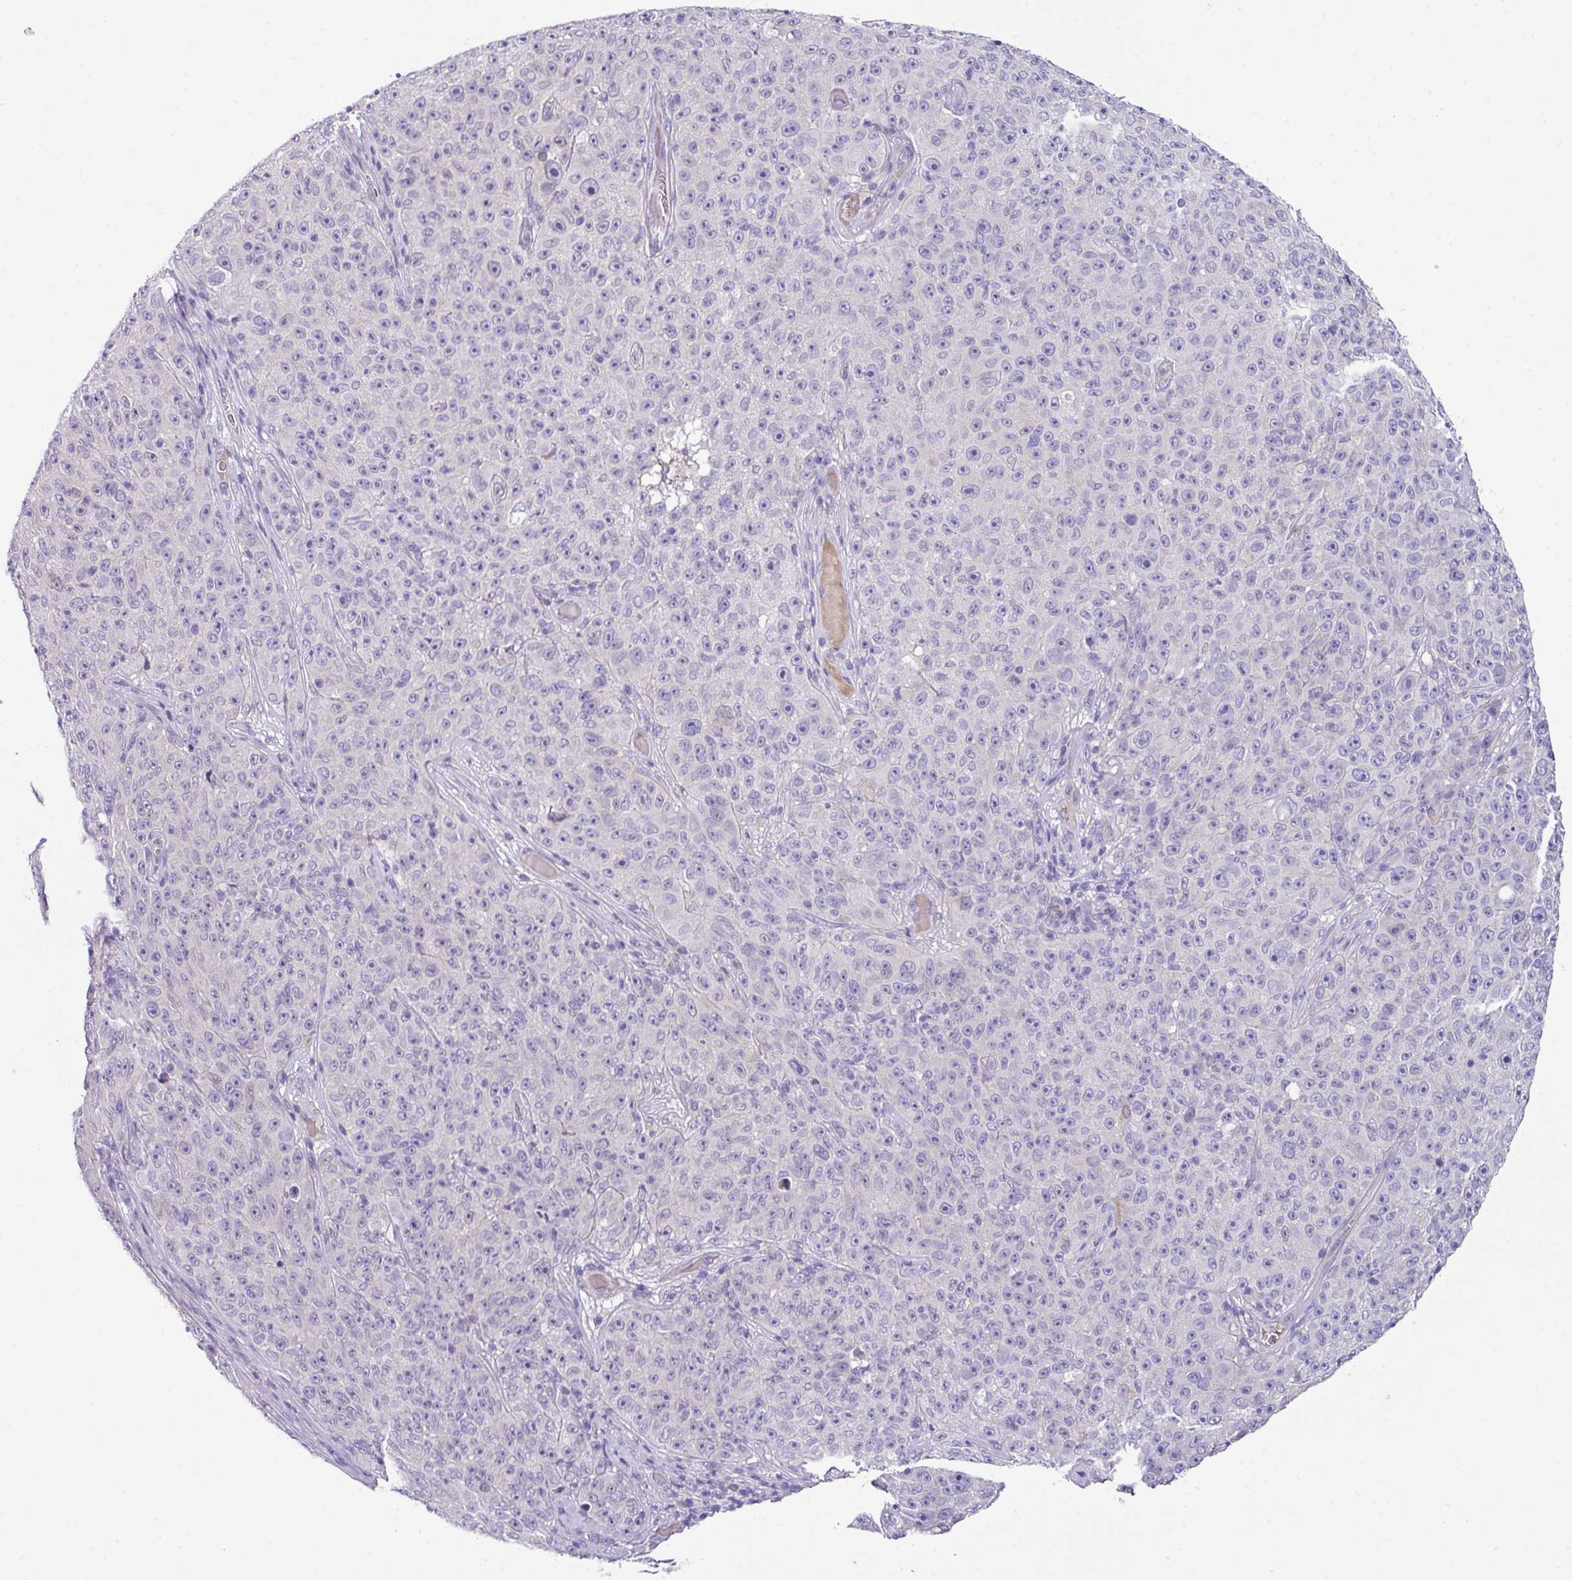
{"staining": {"intensity": "negative", "quantity": "none", "location": "none"}, "tissue": "melanoma", "cell_type": "Tumor cells", "image_type": "cancer", "snomed": [{"axis": "morphology", "description": "Malignant melanoma, NOS"}, {"axis": "topography", "description": "Skin"}], "caption": "This image is of melanoma stained with immunohistochemistry to label a protein in brown with the nuclei are counter-stained blue. There is no expression in tumor cells.", "gene": "DNAL1", "patient": {"sex": "female", "age": 82}}